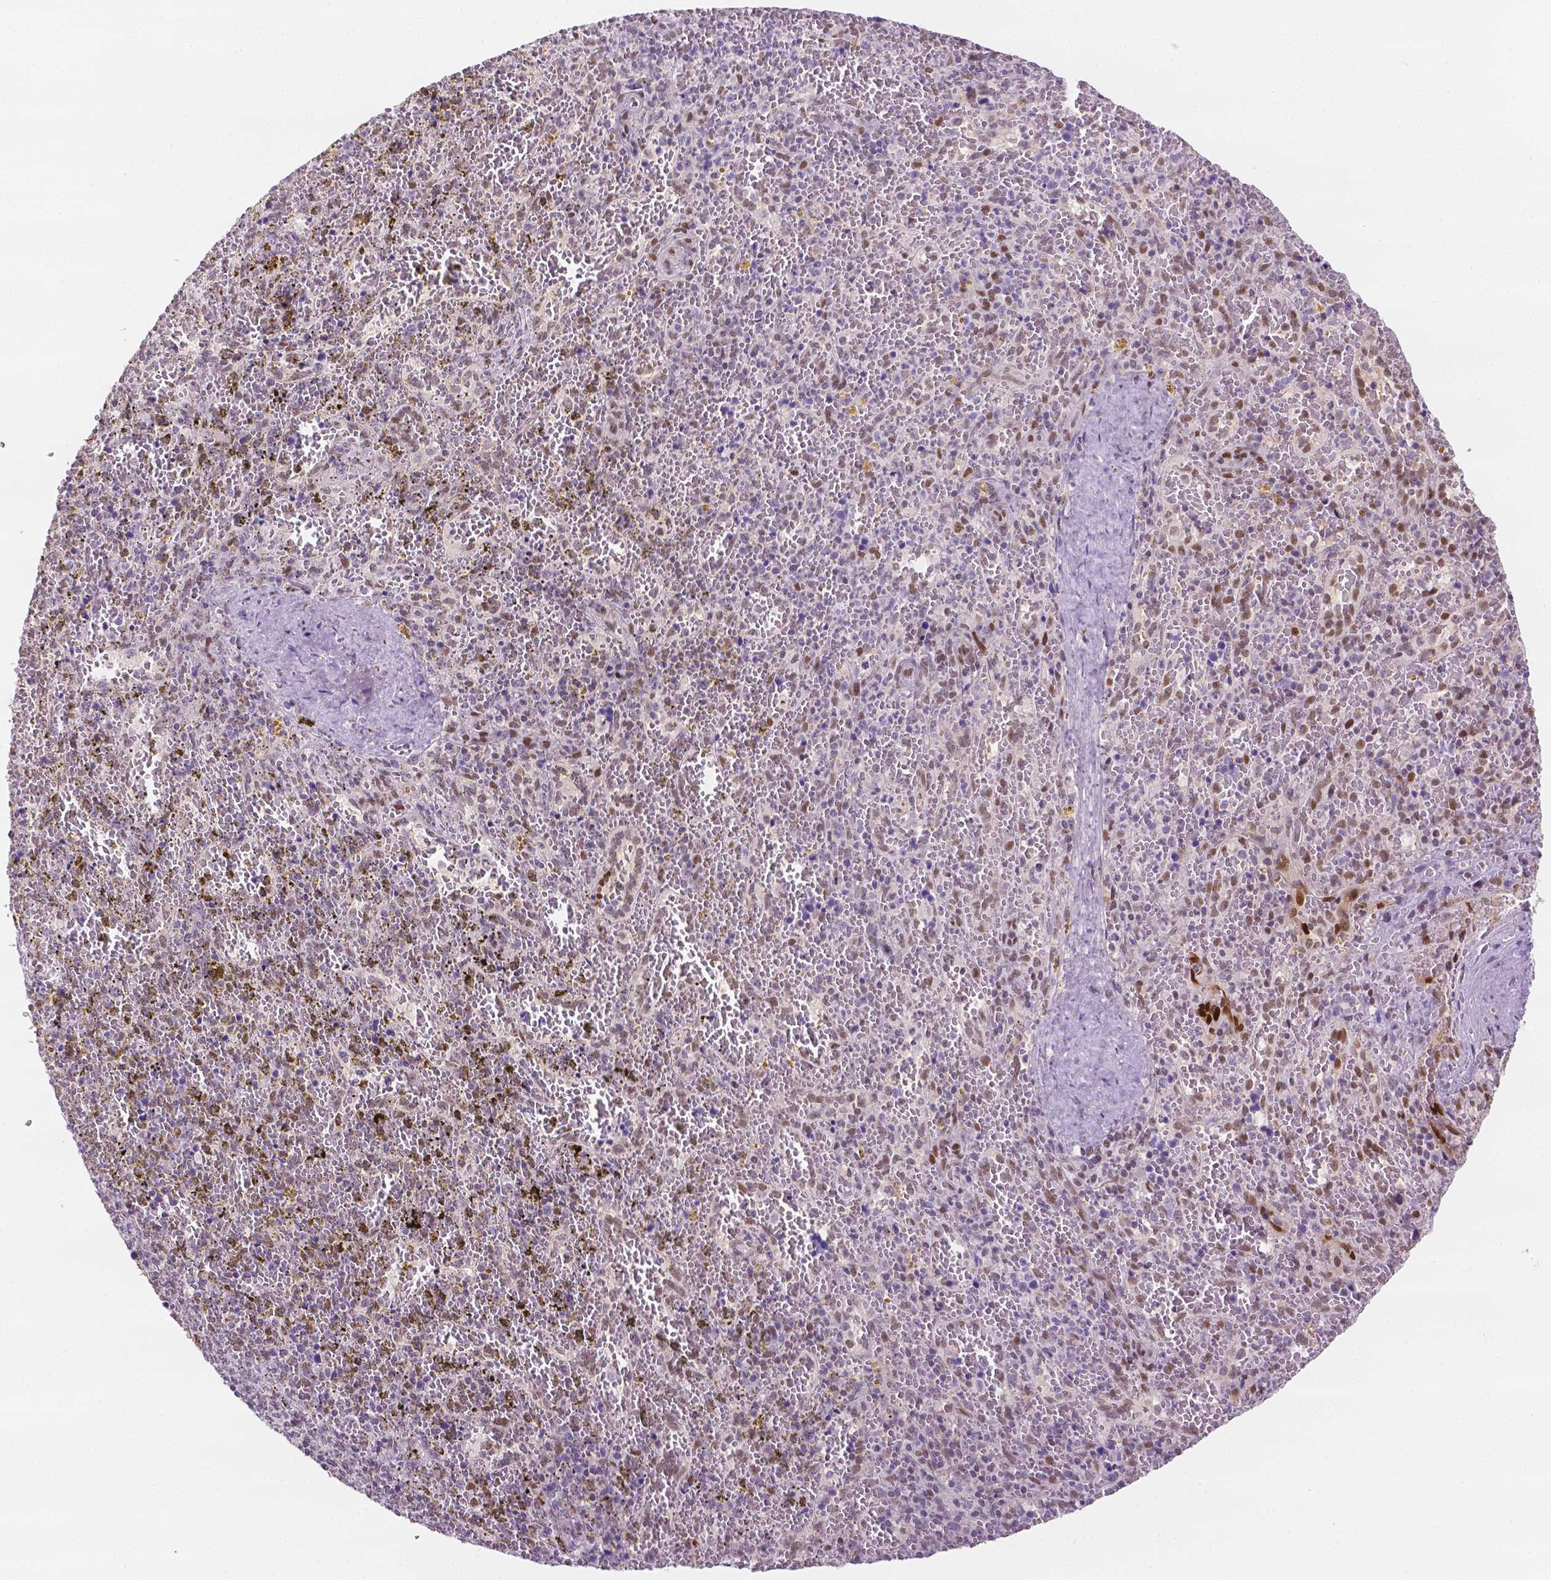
{"staining": {"intensity": "negative", "quantity": "none", "location": "none"}, "tissue": "spleen", "cell_type": "Cells in red pulp", "image_type": "normal", "snomed": [{"axis": "morphology", "description": "Normal tissue, NOS"}, {"axis": "topography", "description": "Spleen"}], "caption": "Spleen stained for a protein using immunohistochemistry (IHC) displays no staining cells in red pulp.", "gene": "ERF", "patient": {"sex": "female", "age": 50}}